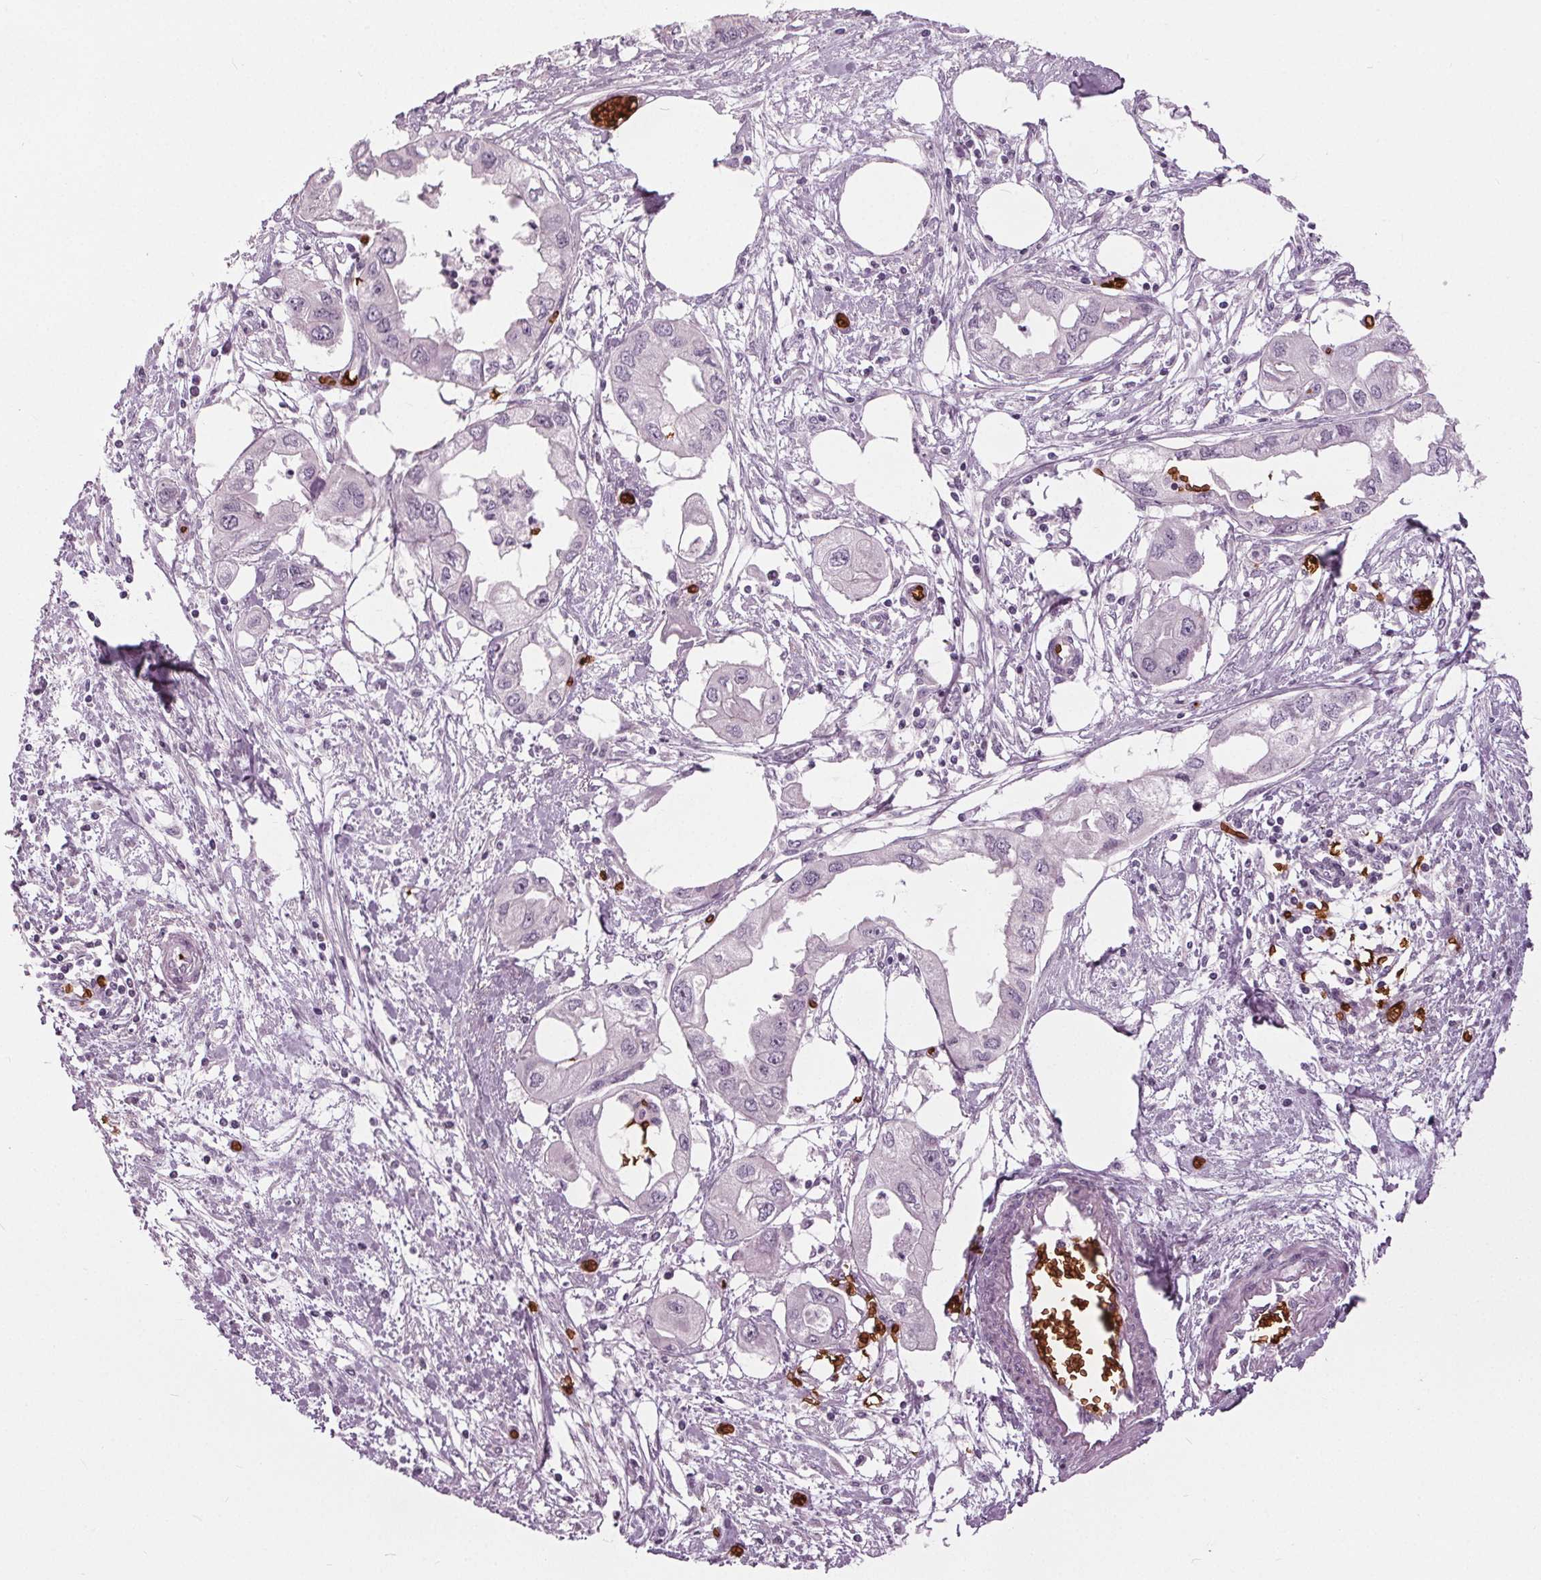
{"staining": {"intensity": "negative", "quantity": "none", "location": "none"}, "tissue": "endometrial cancer", "cell_type": "Tumor cells", "image_type": "cancer", "snomed": [{"axis": "morphology", "description": "Adenocarcinoma, NOS"}, {"axis": "morphology", "description": "Adenocarcinoma, metastatic, NOS"}, {"axis": "topography", "description": "Adipose tissue"}, {"axis": "topography", "description": "Endometrium"}], "caption": "DAB immunohistochemical staining of human adenocarcinoma (endometrial) displays no significant positivity in tumor cells.", "gene": "SLC4A1", "patient": {"sex": "female", "age": 67}}